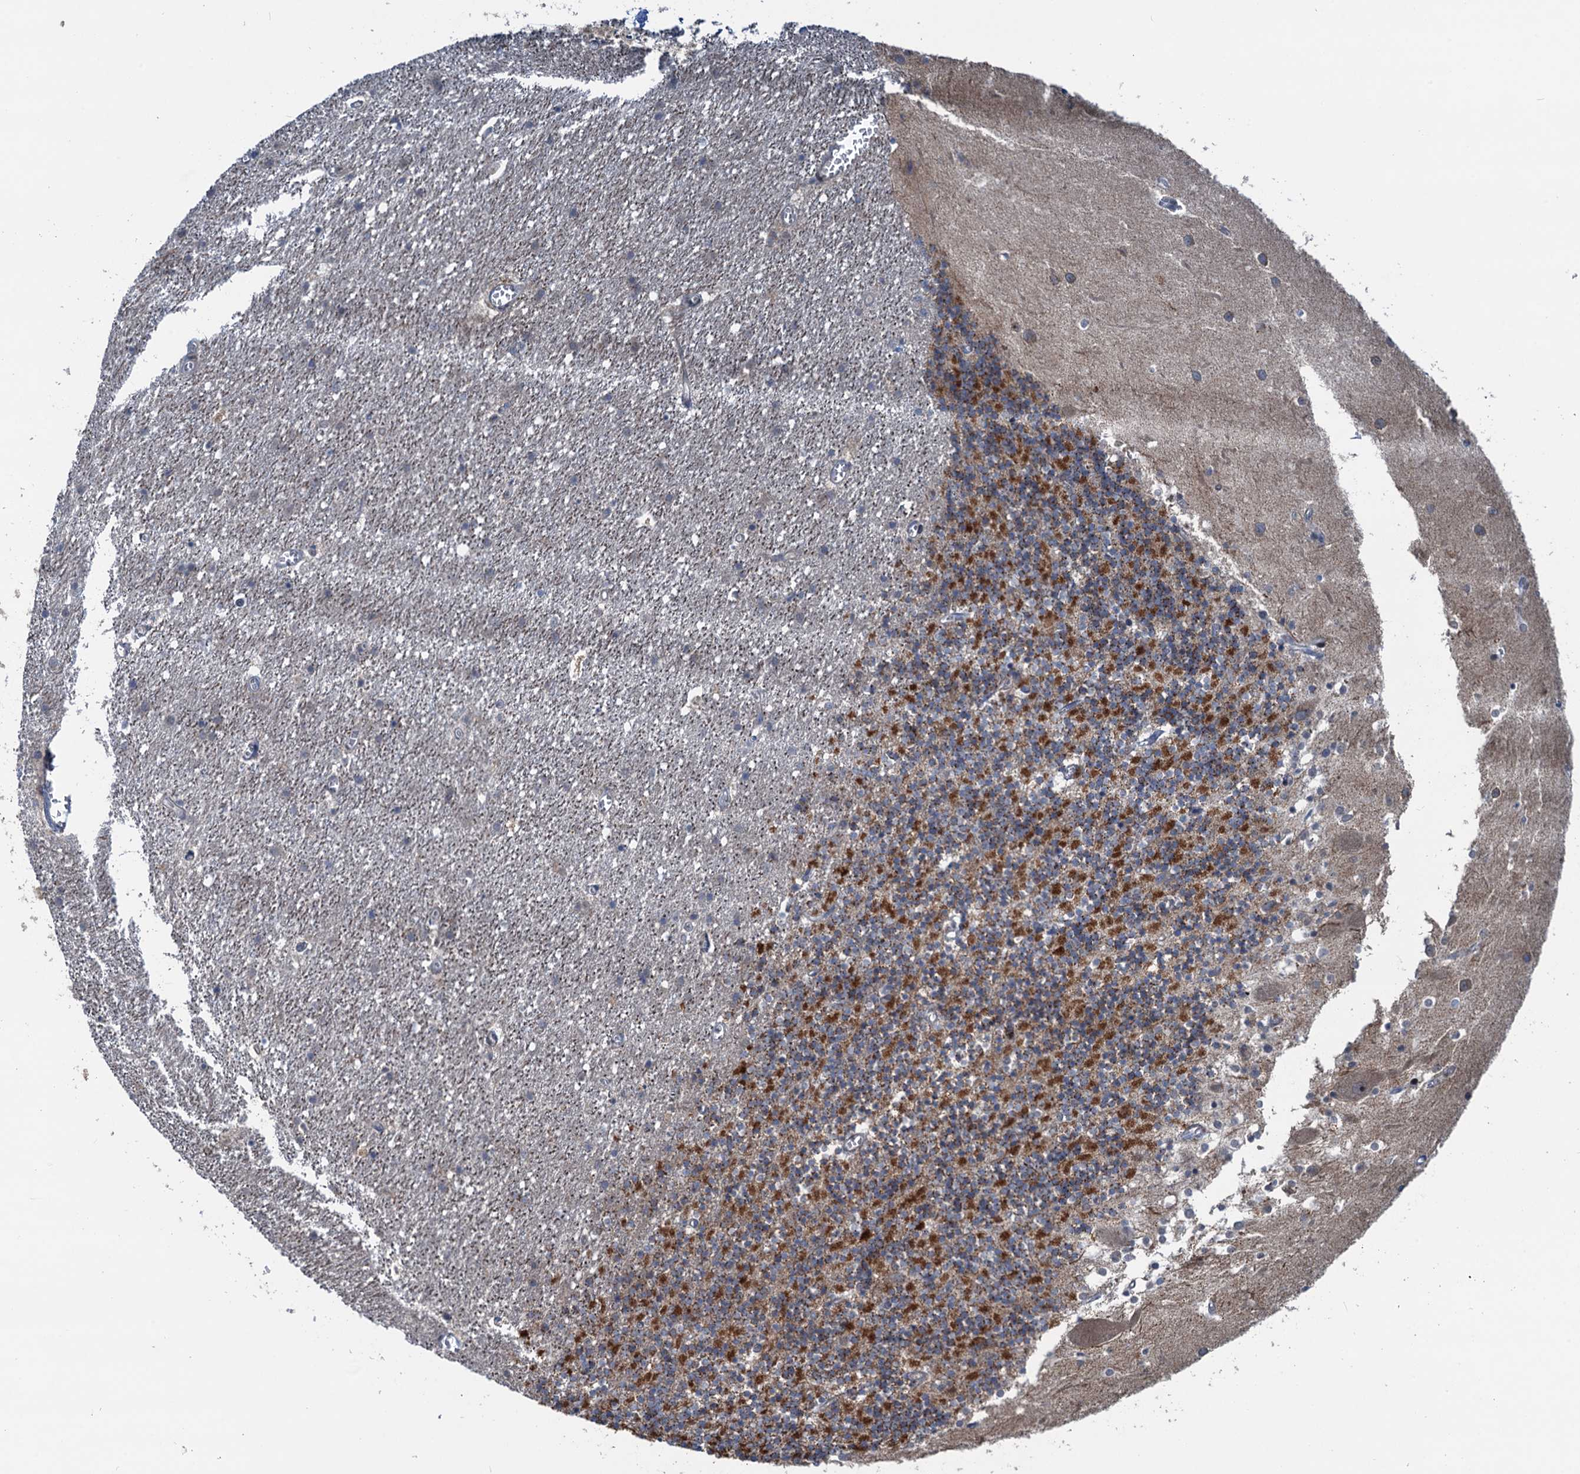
{"staining": {"intensity": "moderate", "quantity": "25%-75%", "location": "cytoplasmic/membranous"}, "tissue": "cerebellum", "cell_type": "Cells in granular layer", "image_type": "normal", "snomed": [{"axis": "morphology", "description": "Normal tissue, NOS"}, {"axis": "topography", "description": "Cerebellum"}], "caption": "This is an image of IHC staining of normal cerebellum, which shows moderate expression in the cytoplasmic/membranous of cells in granular layer.", "gene": "DYNC2I2", "patient": {"sex": "male", "age": 54}}